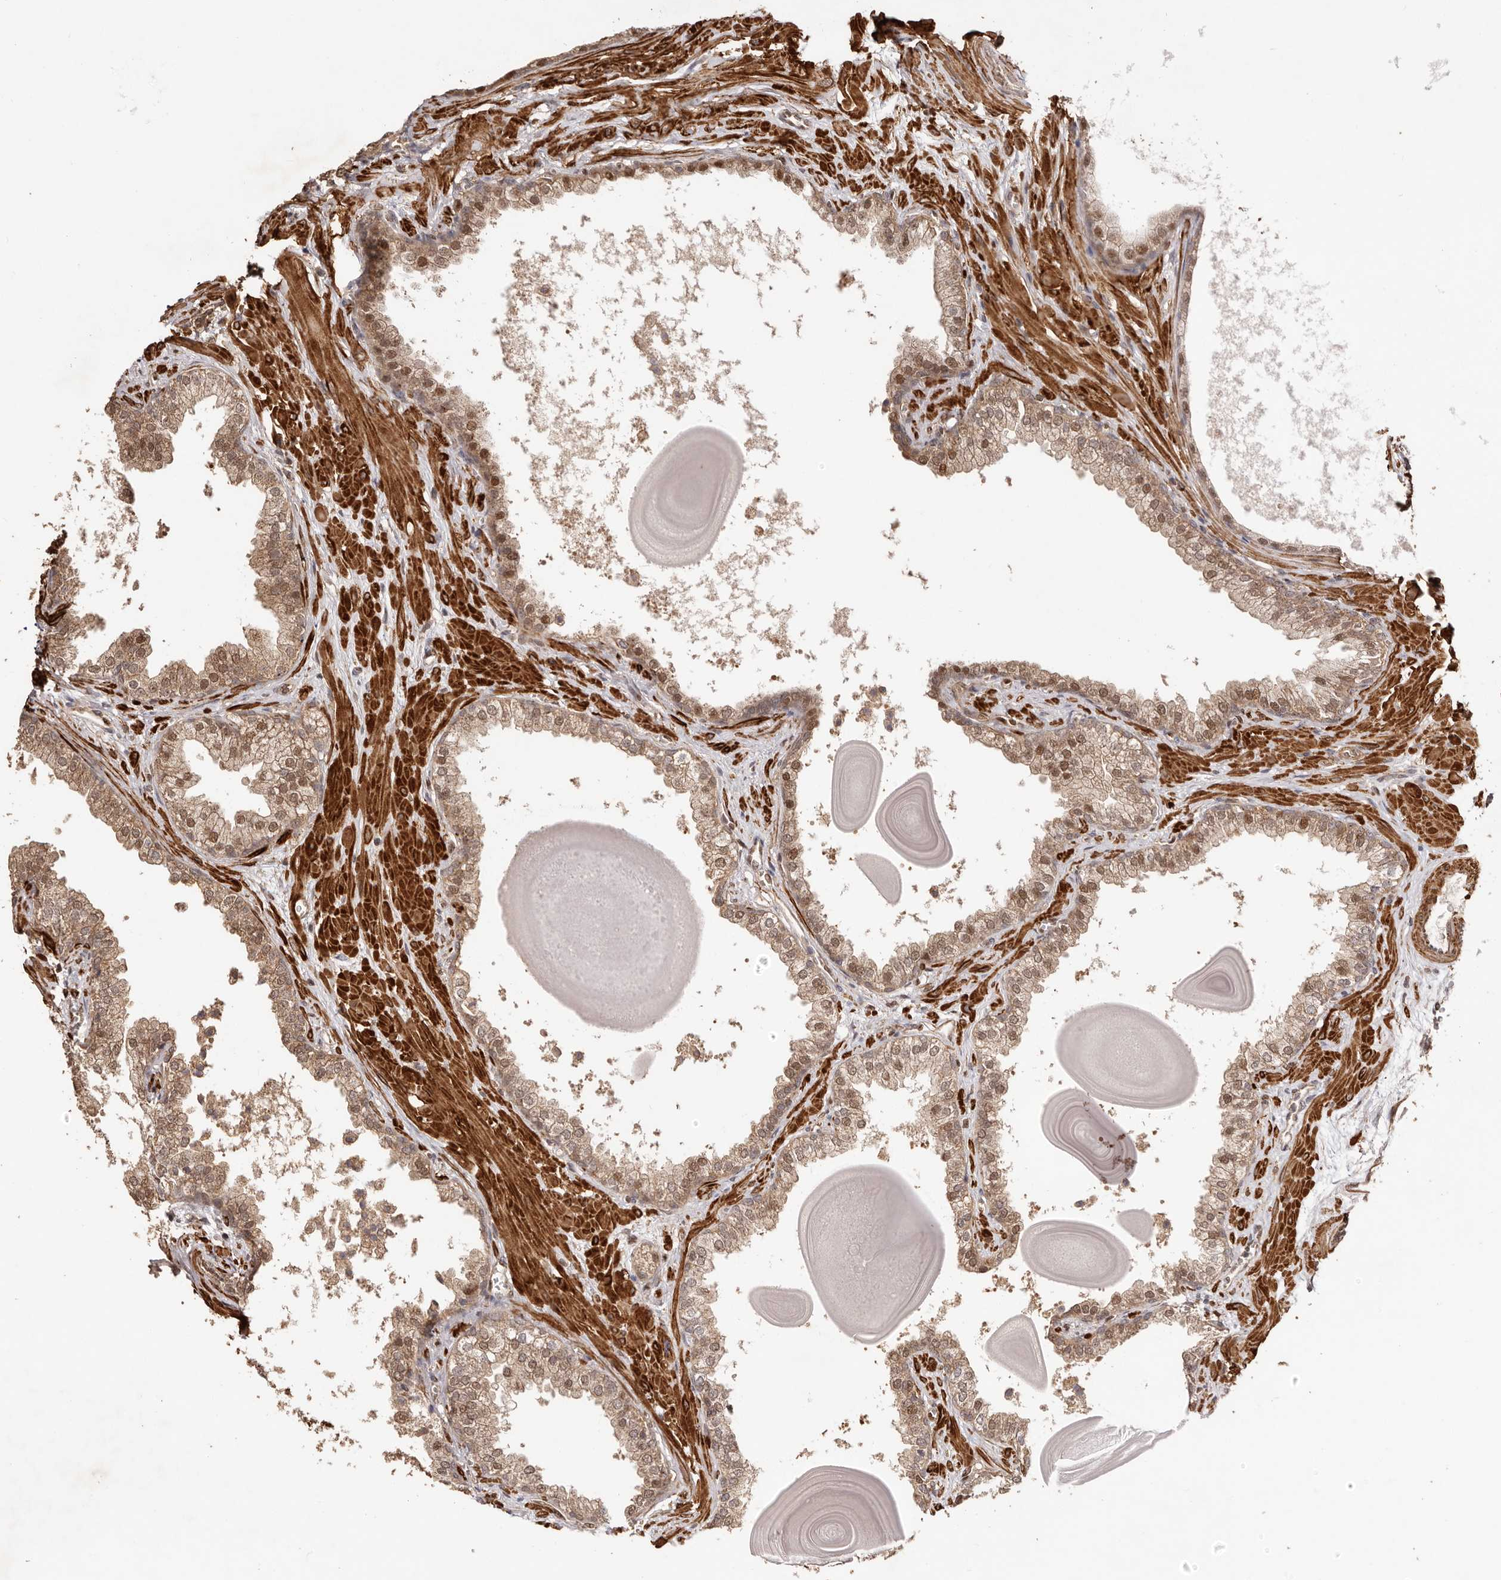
{"staining": {"intensity": "moderate", "quantity": "25%-75%", "location": "cytoplasmic/membranous,nuclear"}, "tissue": "prostate", "cell_type": "Glandular cells", "image_type": "normal", "snomed": [{"axis": "morphology", "description": "Normal tissue, NOS"}, {"axis": "topography", "description": "Prostate"}], "caption": "Protein expression analysis of benign prostate shows moderate cytoplasmic/membranous,nuclear expression in about 25%-75% of glandular cells. (DAB (3,3'-diaminobenzidine) IHC with brightfield microscopy, high magnification).", "gene": "UBR2", "patient": {"sex": "male", "age": 48}}